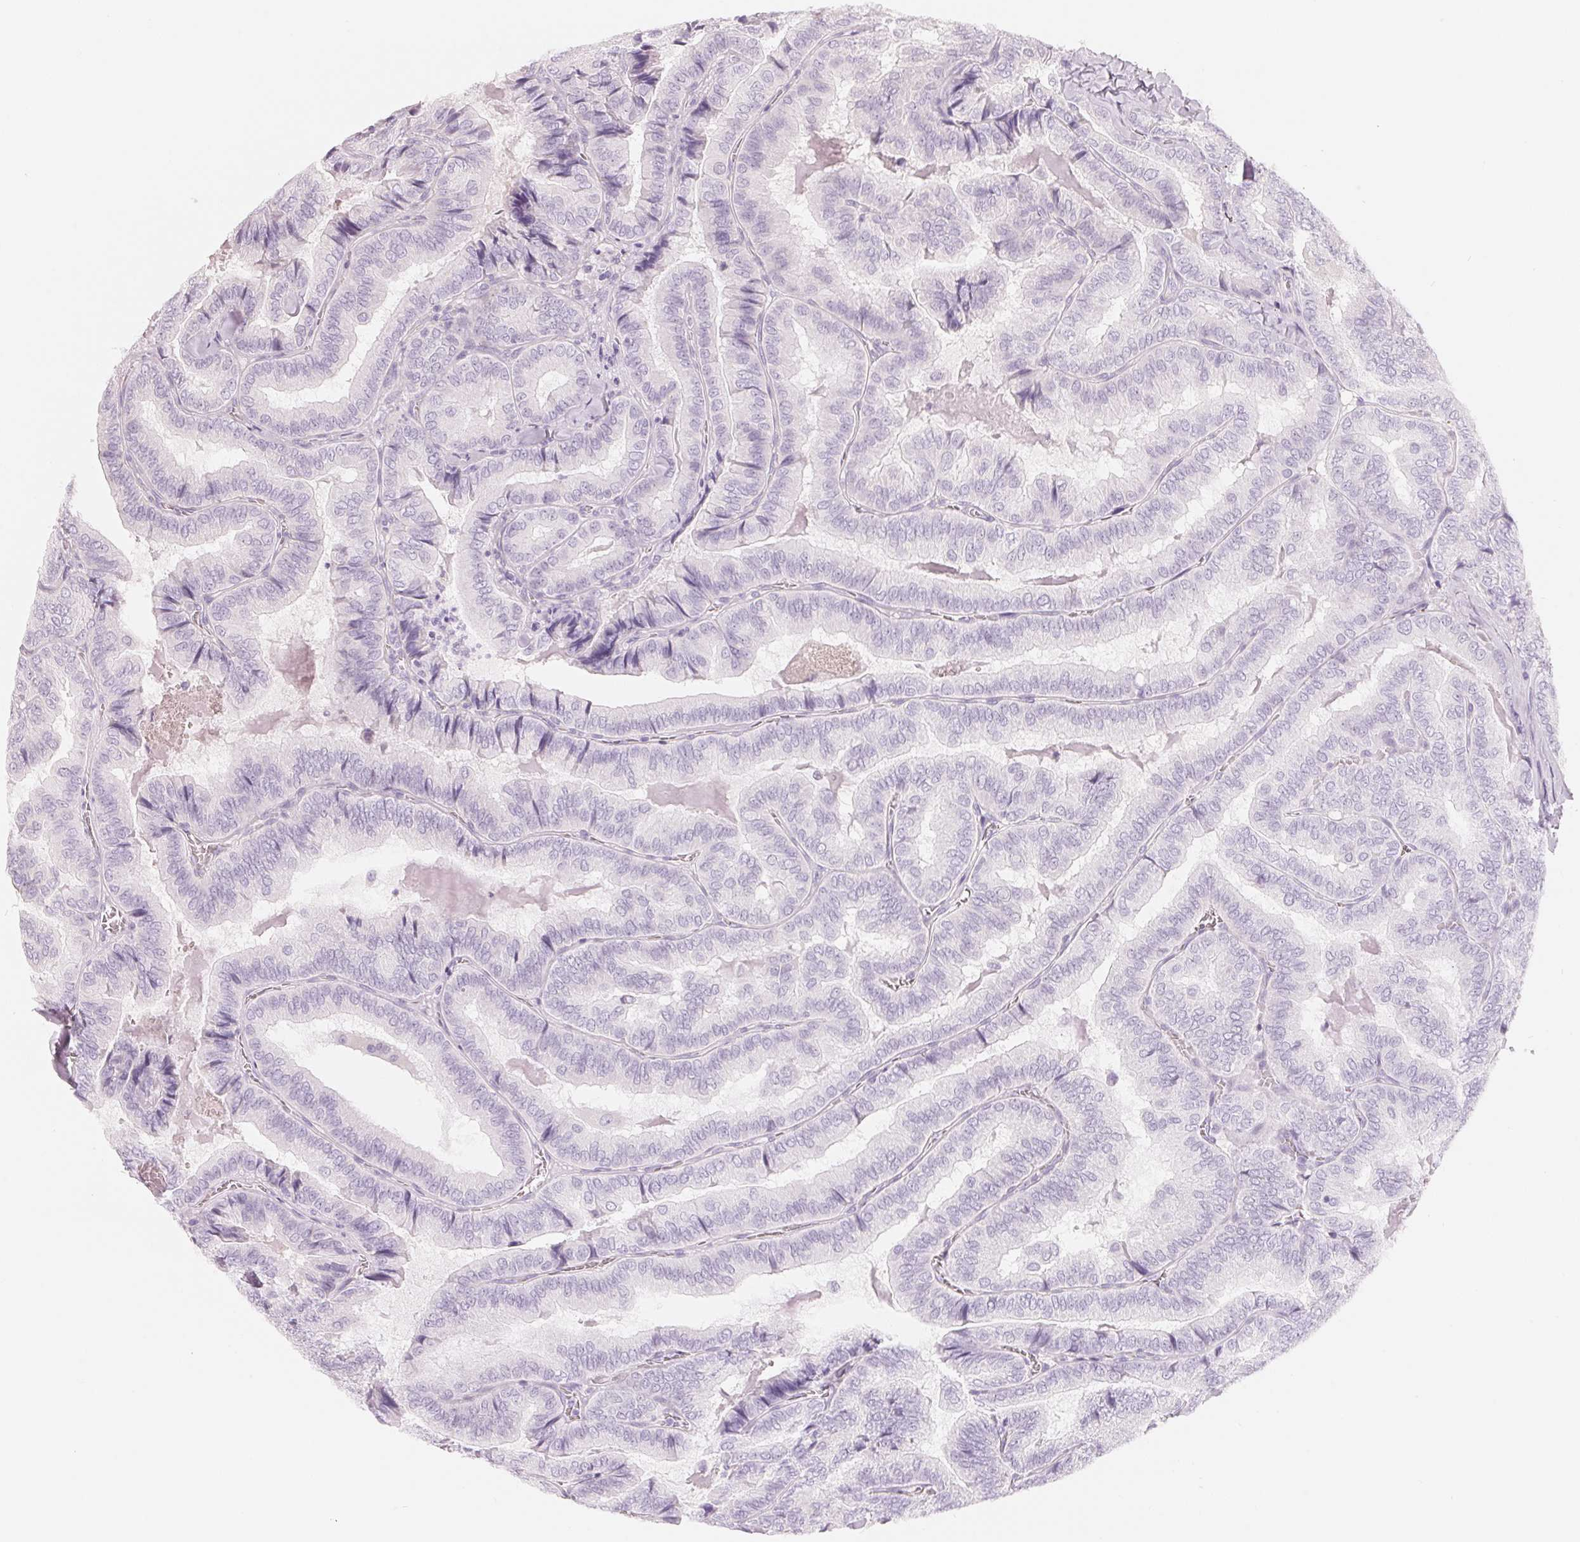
{"staining": {"intensity": "negative", "quantity": "none", "location": "none"}, "tissue": "thyroid cancer", "cell_type": "Tumor cells", "image_type": "cancer", "snomed": [{"axis": "morphology", "description": "Papillary adenocarcinoma, NOS"}, {"axis": "topography", "description": "Thyroid gland"}], "caption": "High power microscopy histopathology image of an immunohistochemistry photomicrograph of papillary adenocarcinoma (thyroid), revealing no significant staining in tumor cells.", "gene": "CFHR2", "patient": {"sex": "female", "age": 75}}